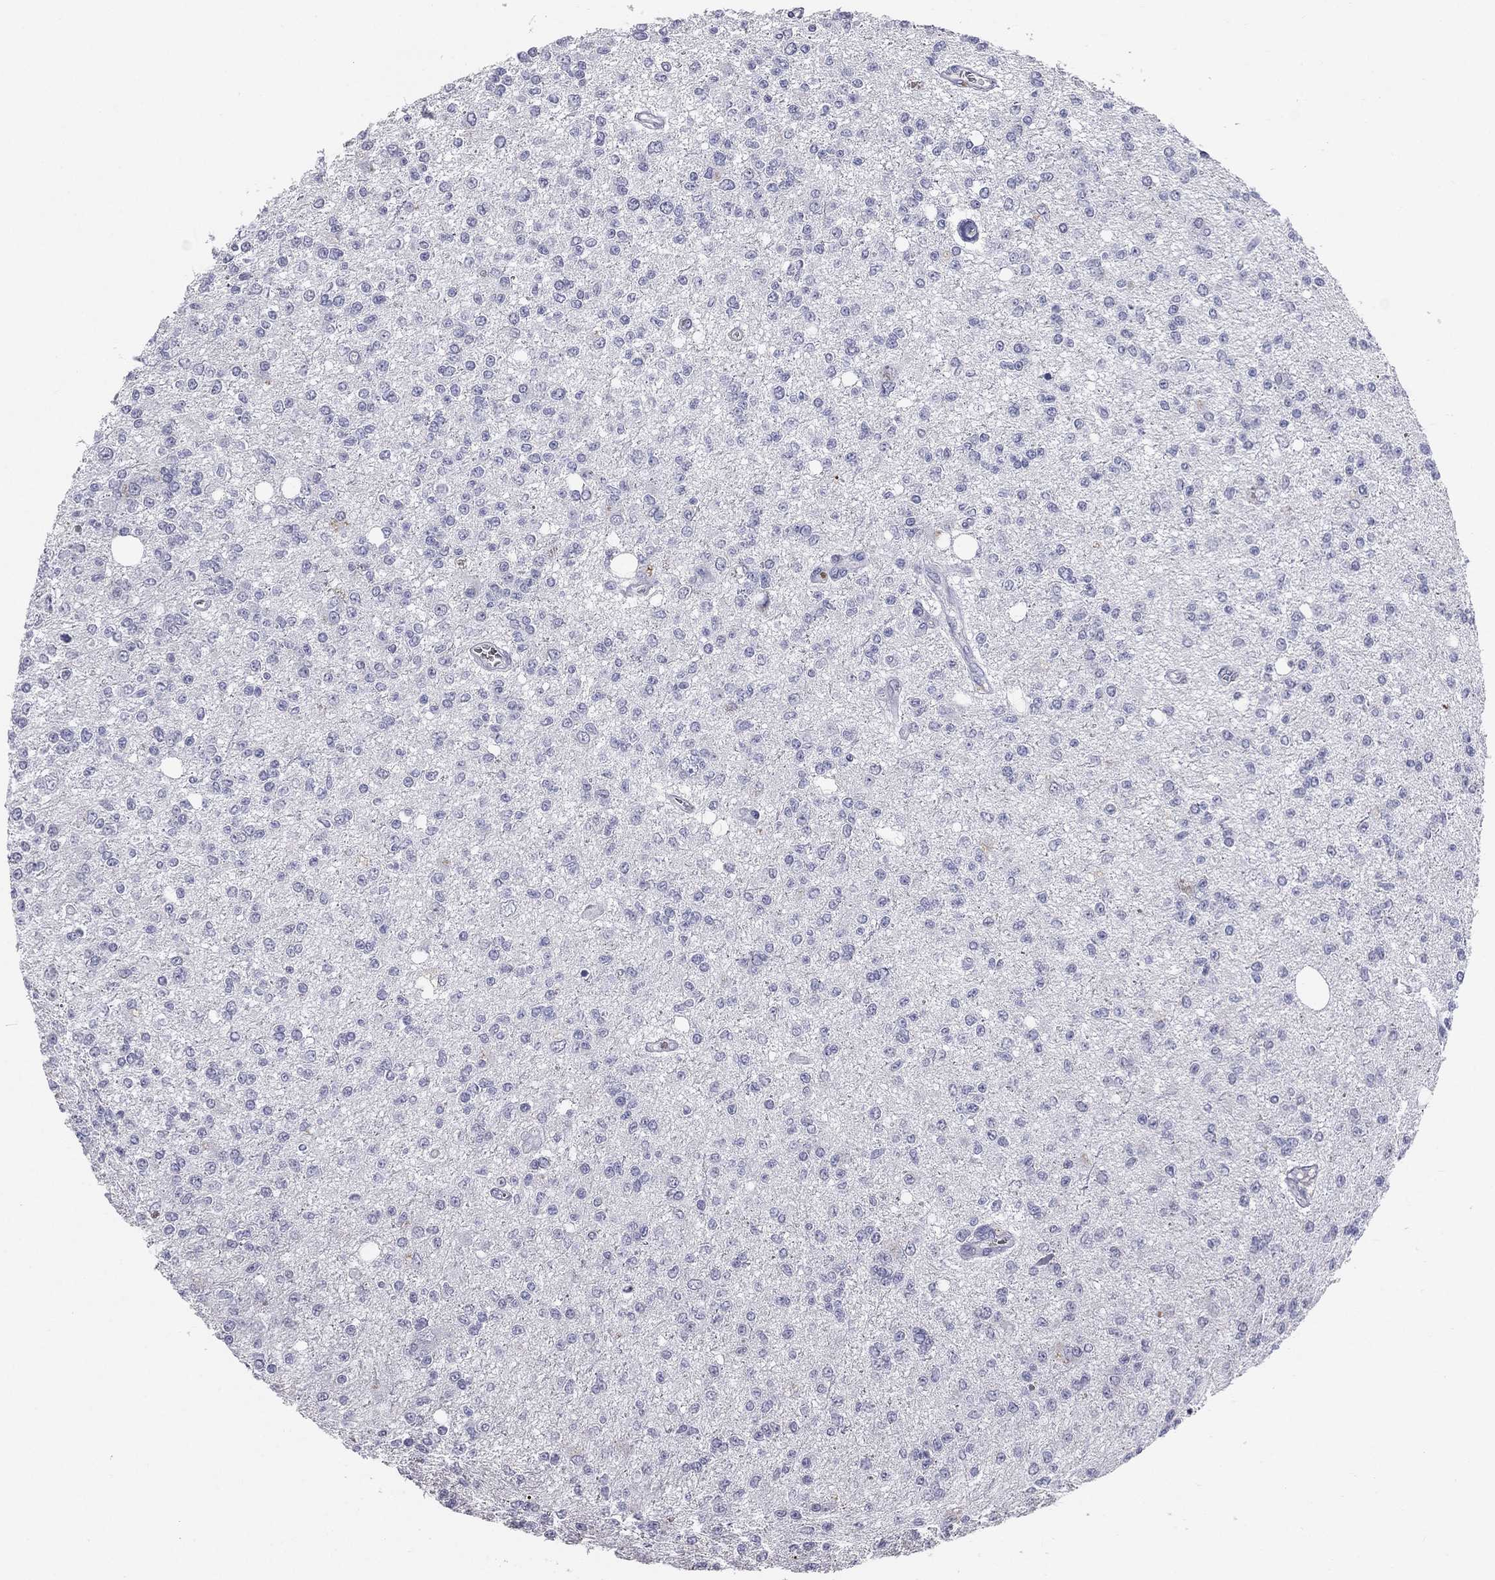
{"staining": {"intensity": "negative", "quantity": "none", "location": "none"}, "tissue": "glioma", "cell_type": "Tumor cells", "image_type": "cancer", "snomed": [{"axis": "morphology", "description": "Glioma, malignant, Low grade"}, {"axis": "topography", "description": "Brain"}], "caption": "Immunohistochemical staining of malignant low-grade glioma exhibits no significant expression in tumor cells.", "gene": "ESX1", "patient": {"sex": "male", "age": 67}}